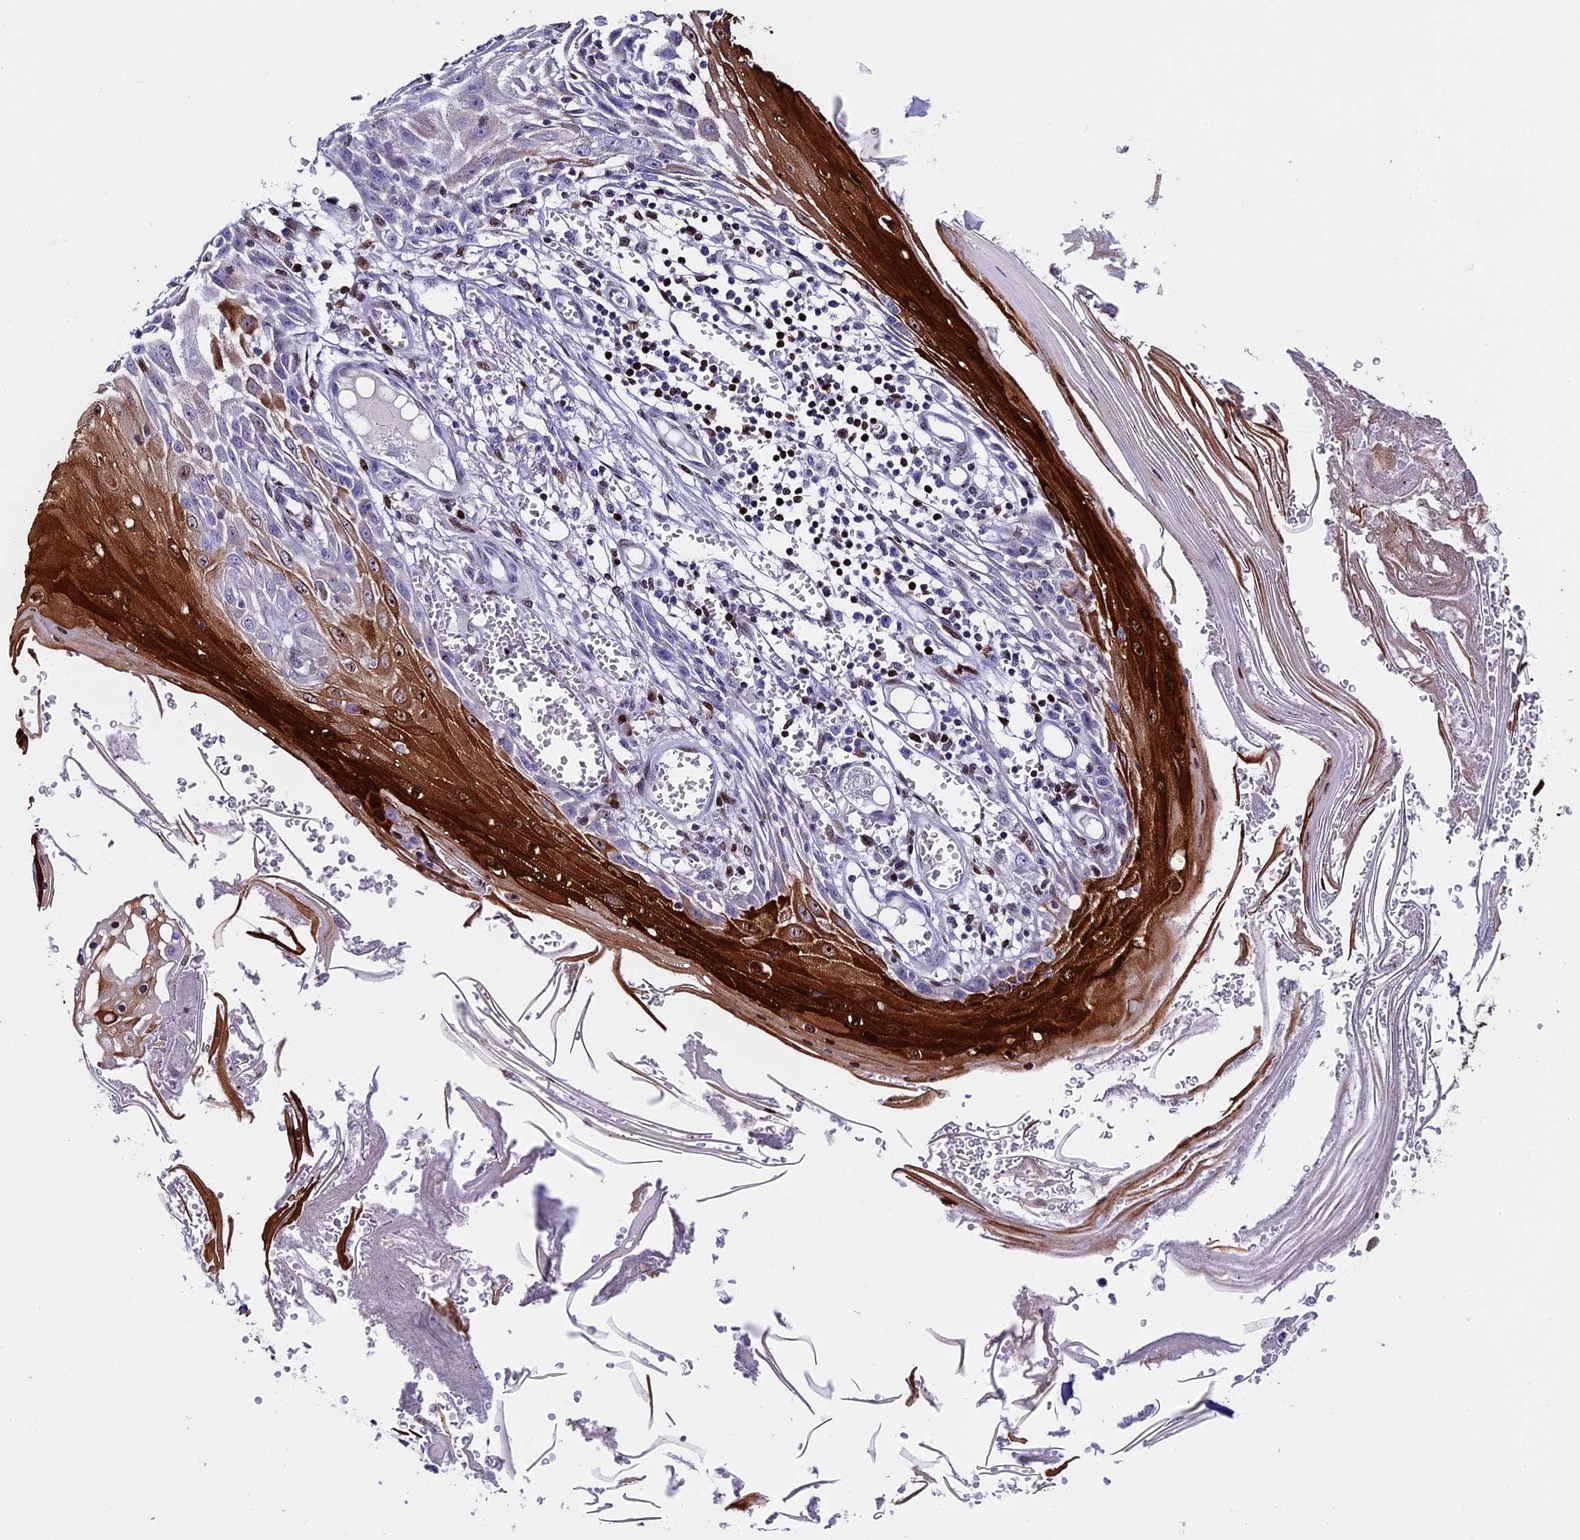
{"staining": {"intensity": "strong", "quantity": "25%-75%", "location": "cytoplasmic/membranous,nuclear"}, "tissue": "skin cancer", "cell_type": "Tumor cells", "image_type": "cancer", "snomed": [{"axis": "morphology", "description": "Squamous cell carcinoma, NOS"}, {"axis": "topography", "description": "Skin"}], "caption": "A high amount of strong cytoplasmic/membranous and nuclear expression is identified in approximately 25%-75% of tumor cells in skin cancer (squamous cell carcinoma) tissue.", "gene": "BTBD3", "patient": {"sex": "female", "age": 73}}